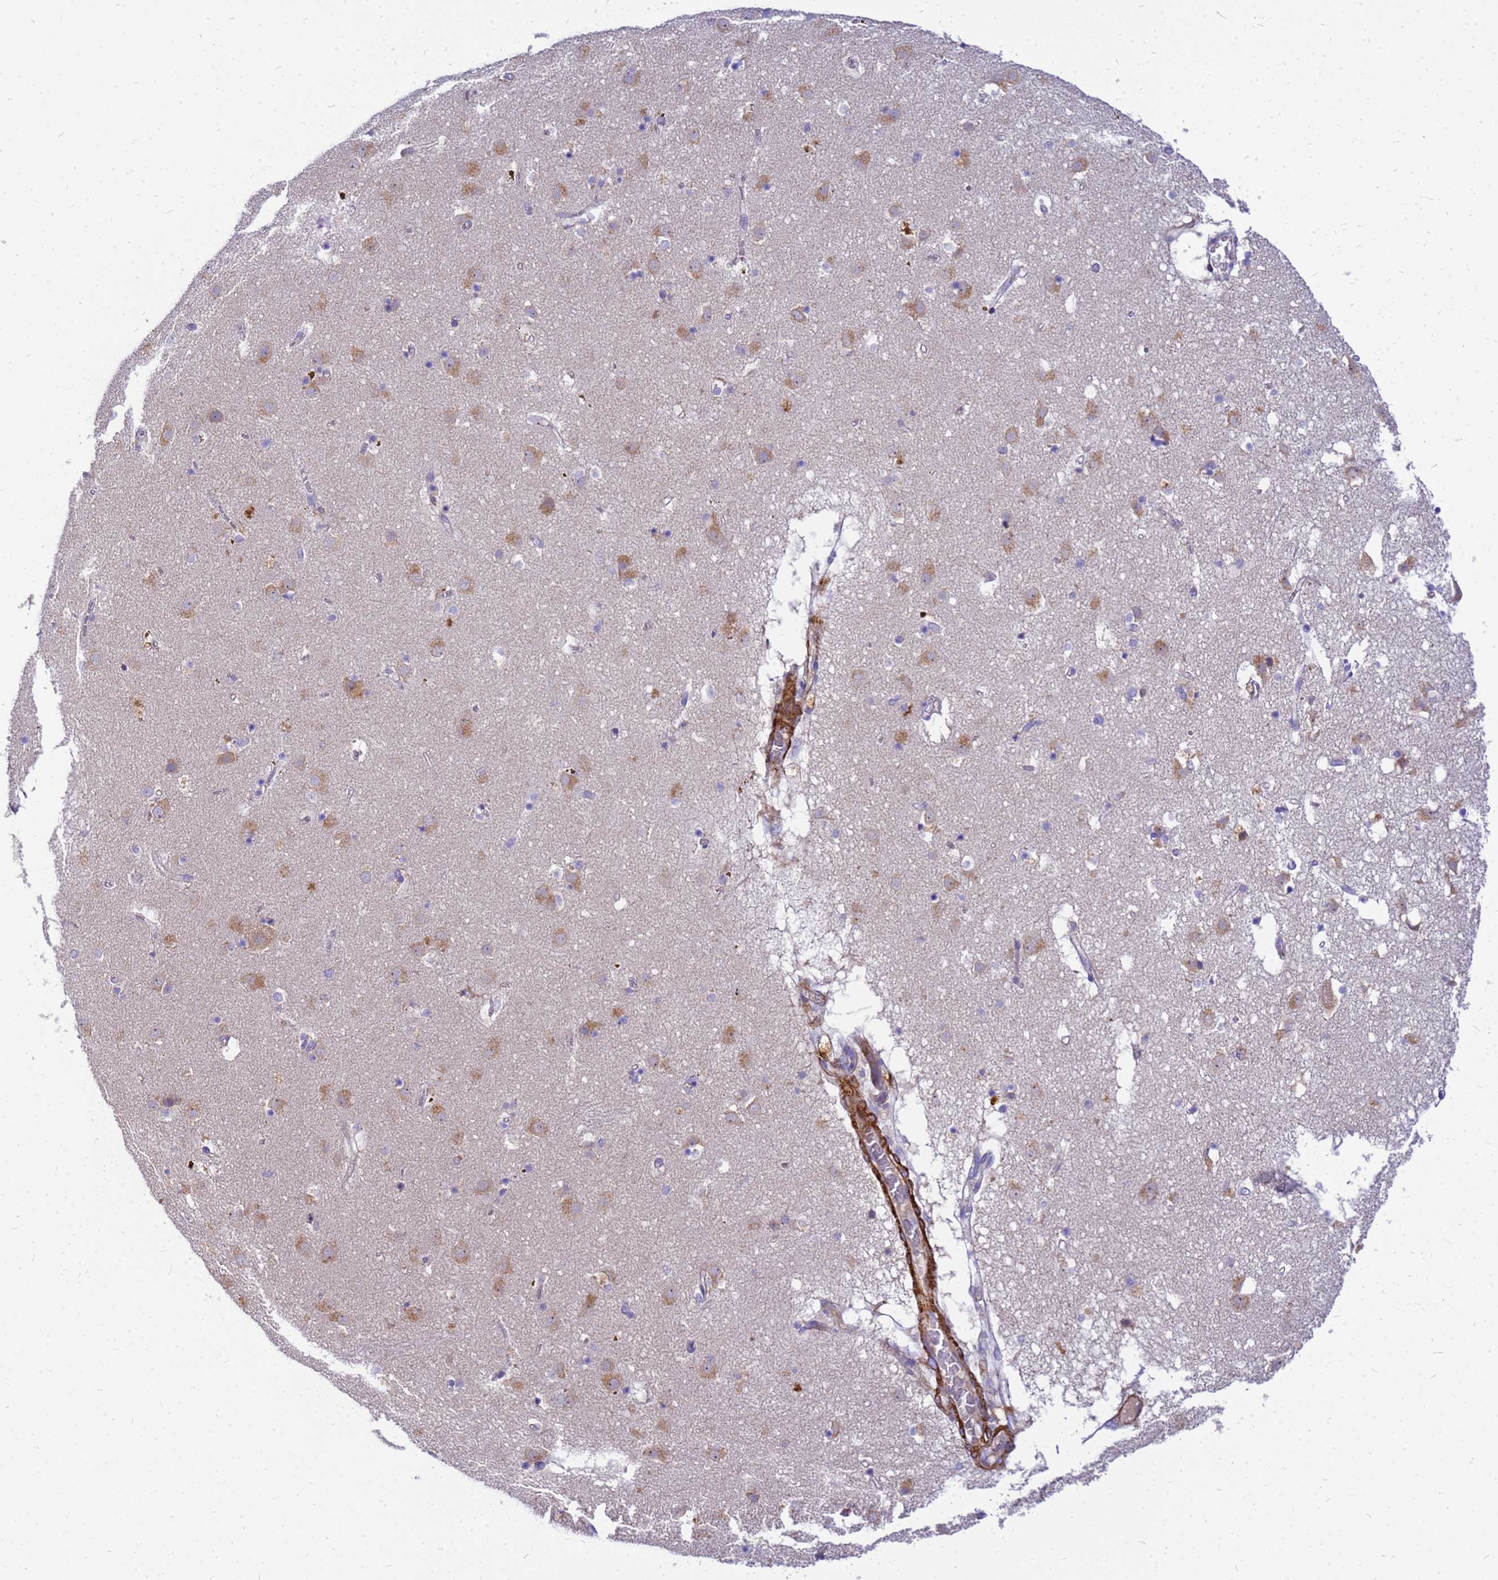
{"staining": {"intensity": "negative", "quantity": "none", "location": "none"}, "tissue": "caudate", "cell_type": "Glial cells", "image_type": "normal", "snomed": [{"axis": "morphology", "description": "Normal tissue, NOS"}, {"axis": "topography", "description": "Lateral ventricle wall"}], "caption": "The photomicrograph reveals no staining of glial cells in unremarkable caudate. (DAB immunohistochemistry (IHC), high magnification).", "gene": "POP7", "patient": {"sex": "male", "age": 70}}